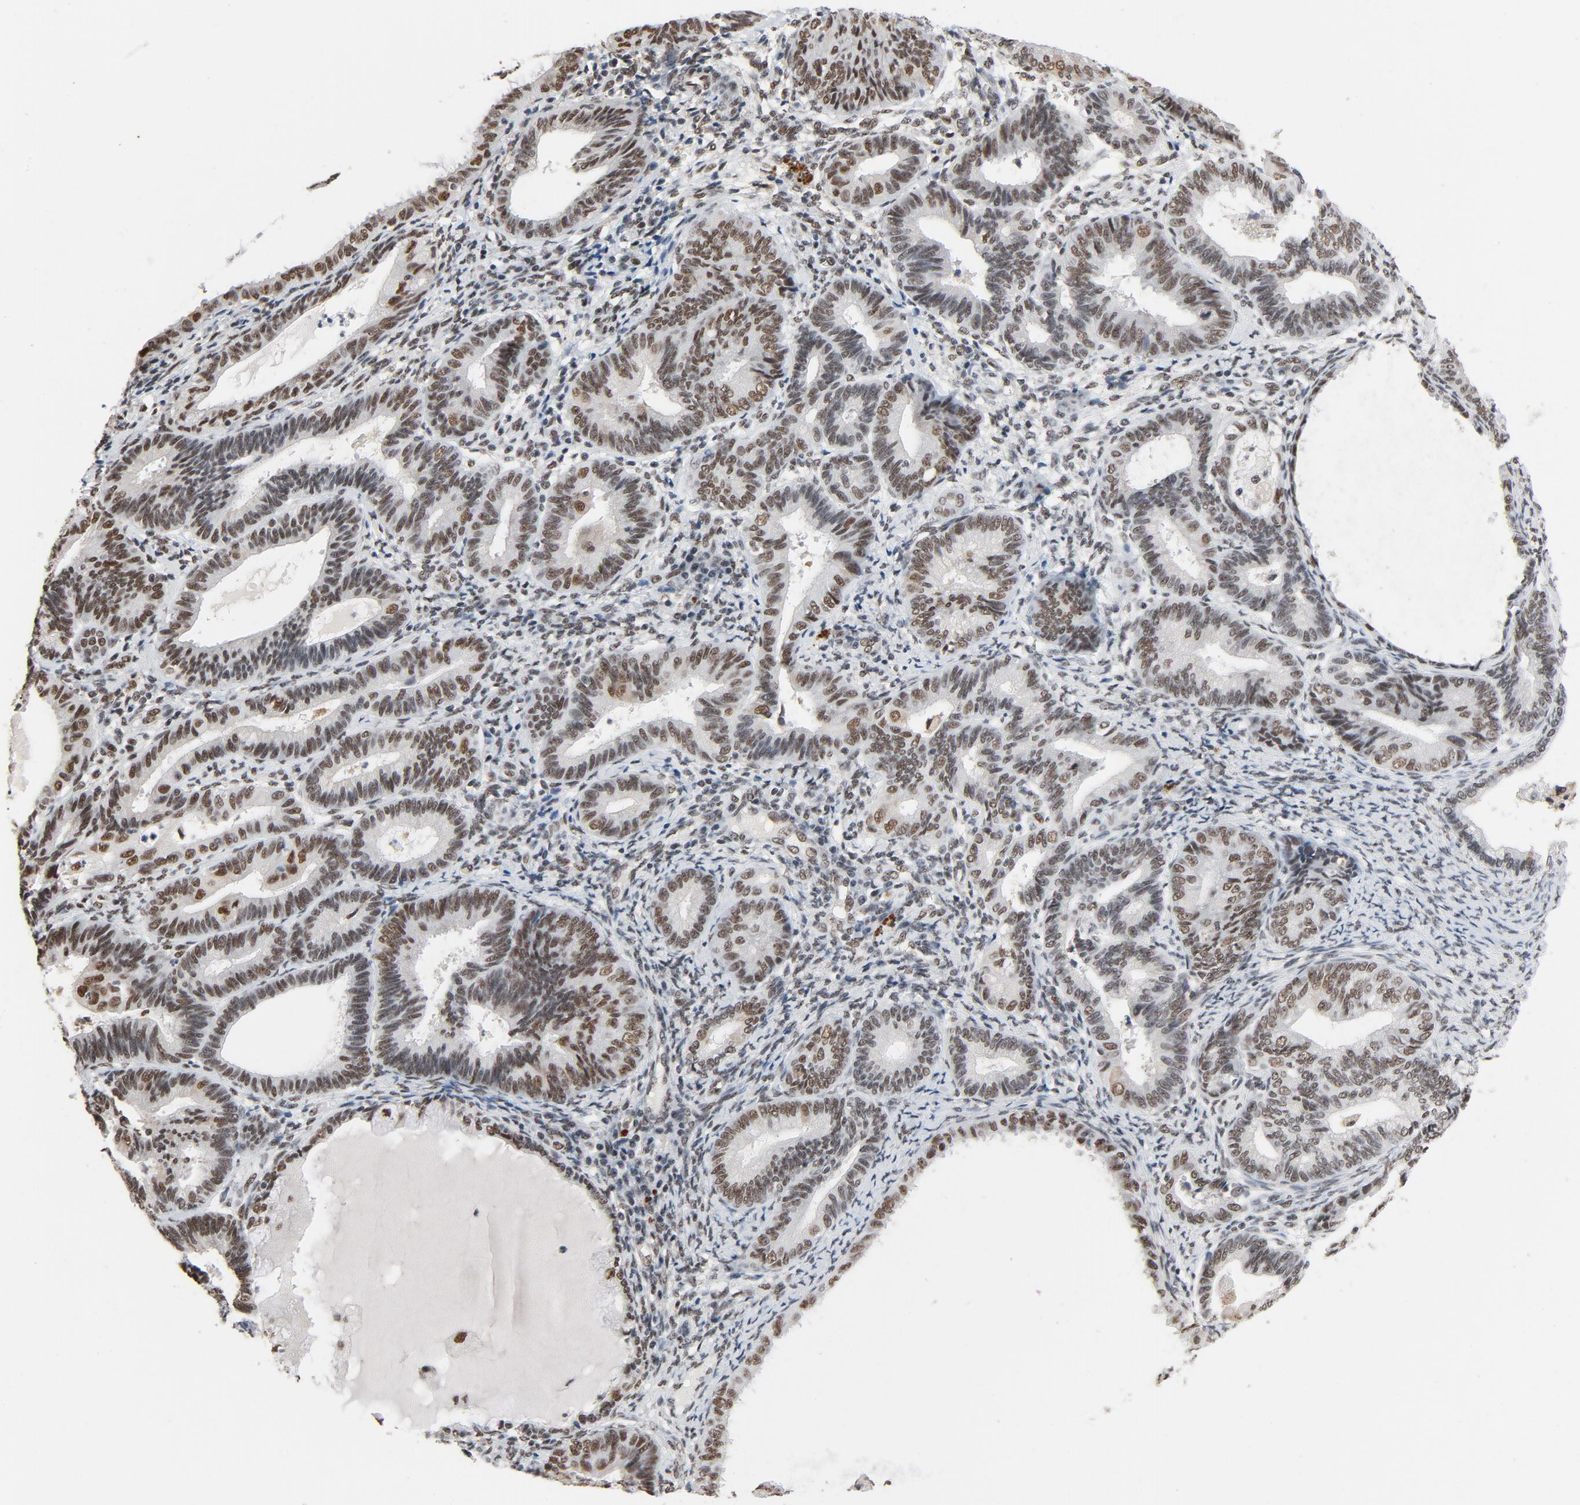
{"staining": {"intensity": "moderate", "quantity": ">75%", "location": "nuclear"}, "tissue": "endometrial cancer", "cell_type": "Tumor cells", "image_type": "cancer", "snomed": [{"axis": "morphology", "description": "Adenocarcinoma, NOS"}, {"axis": "topography", "description": "Endometrium"}], "caption": "A brown stain labels moderate nuclear positivity of a protein in human endometrial adenocarcinoma tumor cells.", "gene": "MRE11", "patient": {"sex": "female", "age": 63}}